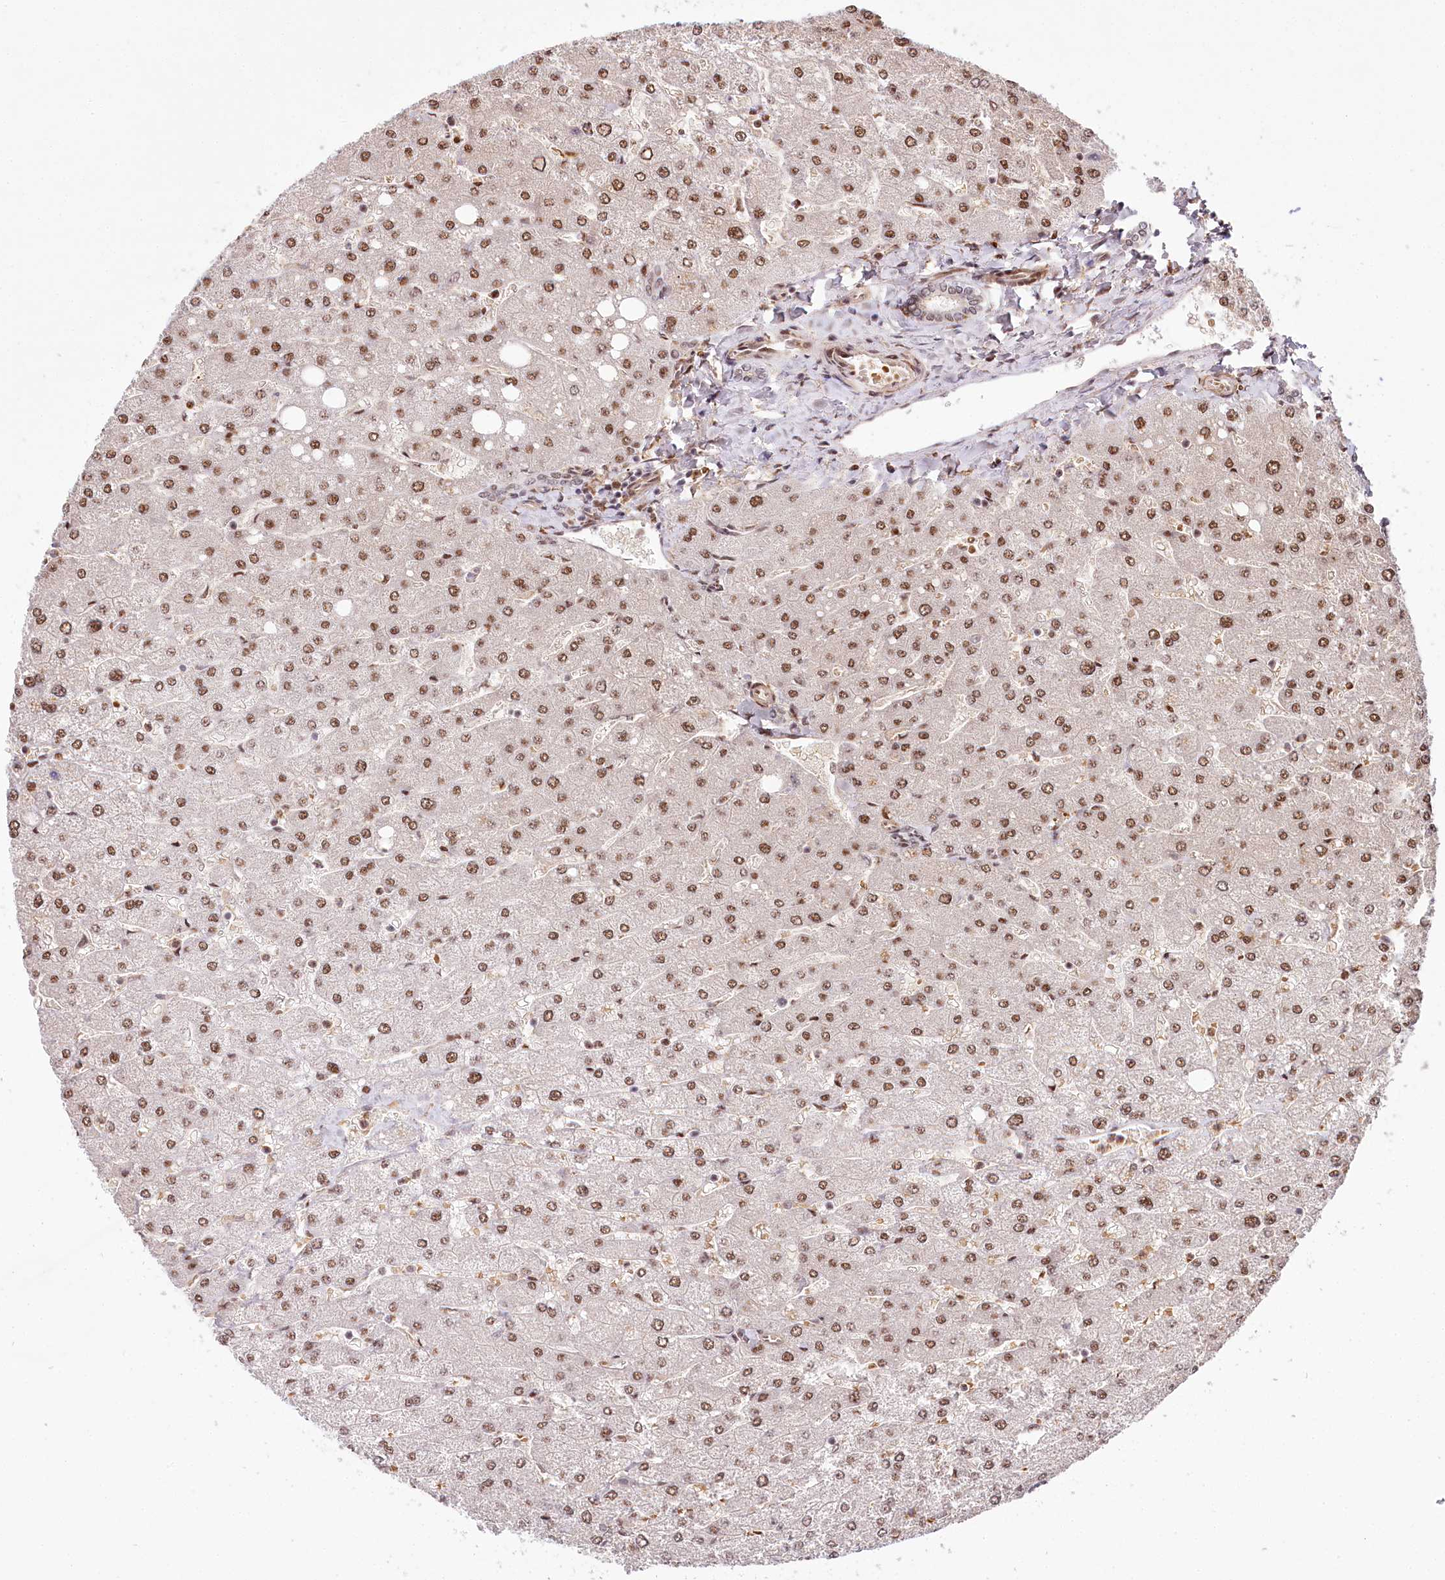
{"staining": {"intensity": "weak", "quantity": "<25%", "location": "nuclear"}, "tissue": "liver", "cell_type": "Cholangiocytes", "image_type": "normal", "snomed": [{"axis": "morphology", "description": "Normal tissue, NOS"}, {"axis": "topography", "description": "Liver"}], "caption": "DAB (3,3'-diaminobenzidine) immunohistochemical staining of unremarkable human liver demonstrates no significant staining in cholangiocytes.", "gene": "TUBGCP2", "patient": {"sex": "male", "age": 55}}